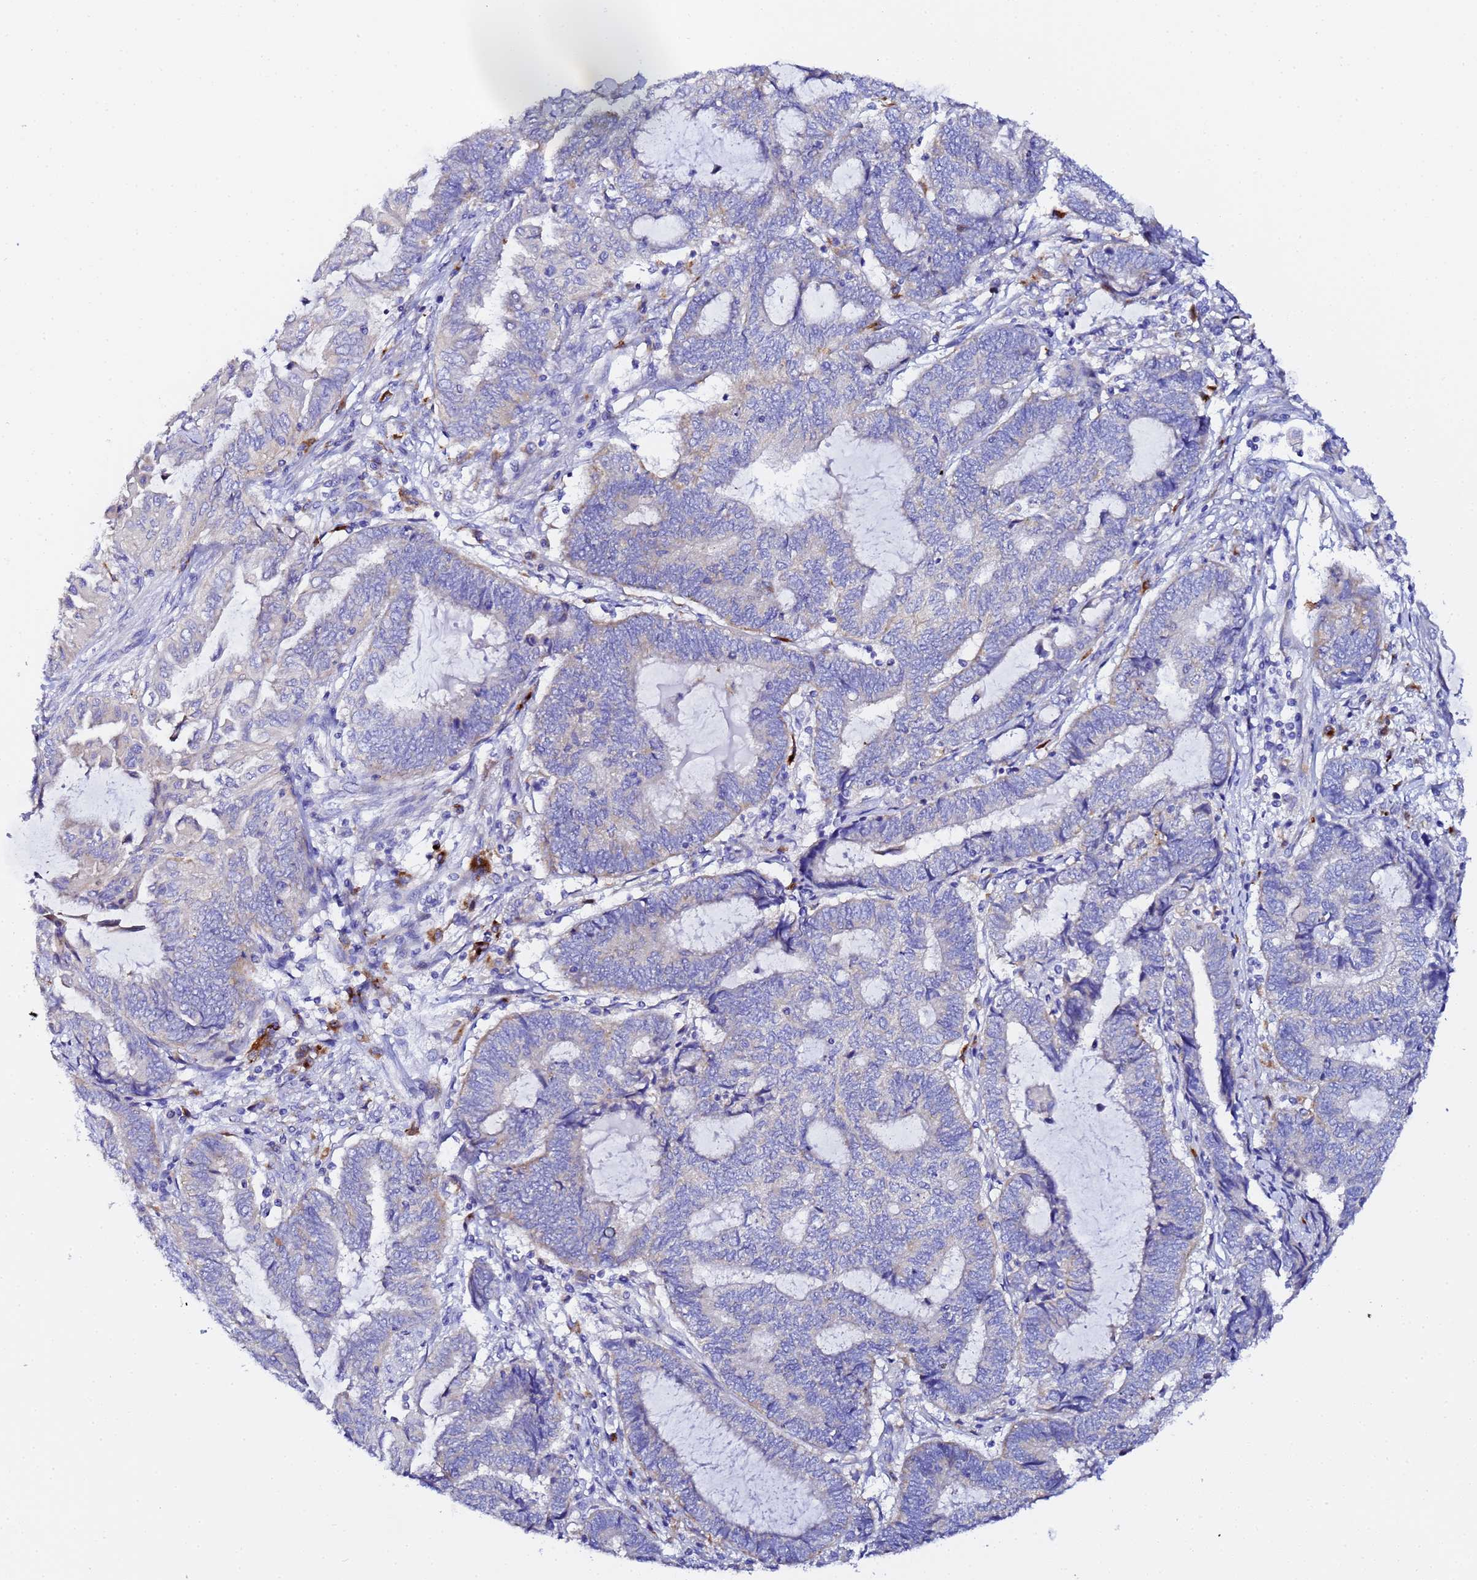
{"staining": {"intensity": "negative", "quantity": "none", "location": "none"}, "tissue": "endometrial cancer", "cell_type": "Tumor cells", "image_type": "cancer", "snomed": [{"axis": "morphology", "description": "Adenocarcinoma, NOS"}, {"axis": "topography", "description": "Uterus"}, {"axis": "topography", "description": "Endometrium"}], "caption": "This photomicrograph is of endometrial adenocarcinoma stained with immunohistochemistry (IHC) to label a protein in brown with the nuclei are counter-stained blue. There is no positivity in tumor cells.", "gene": "VTI1B", "patient": {"sex": "female", "age": 70}}